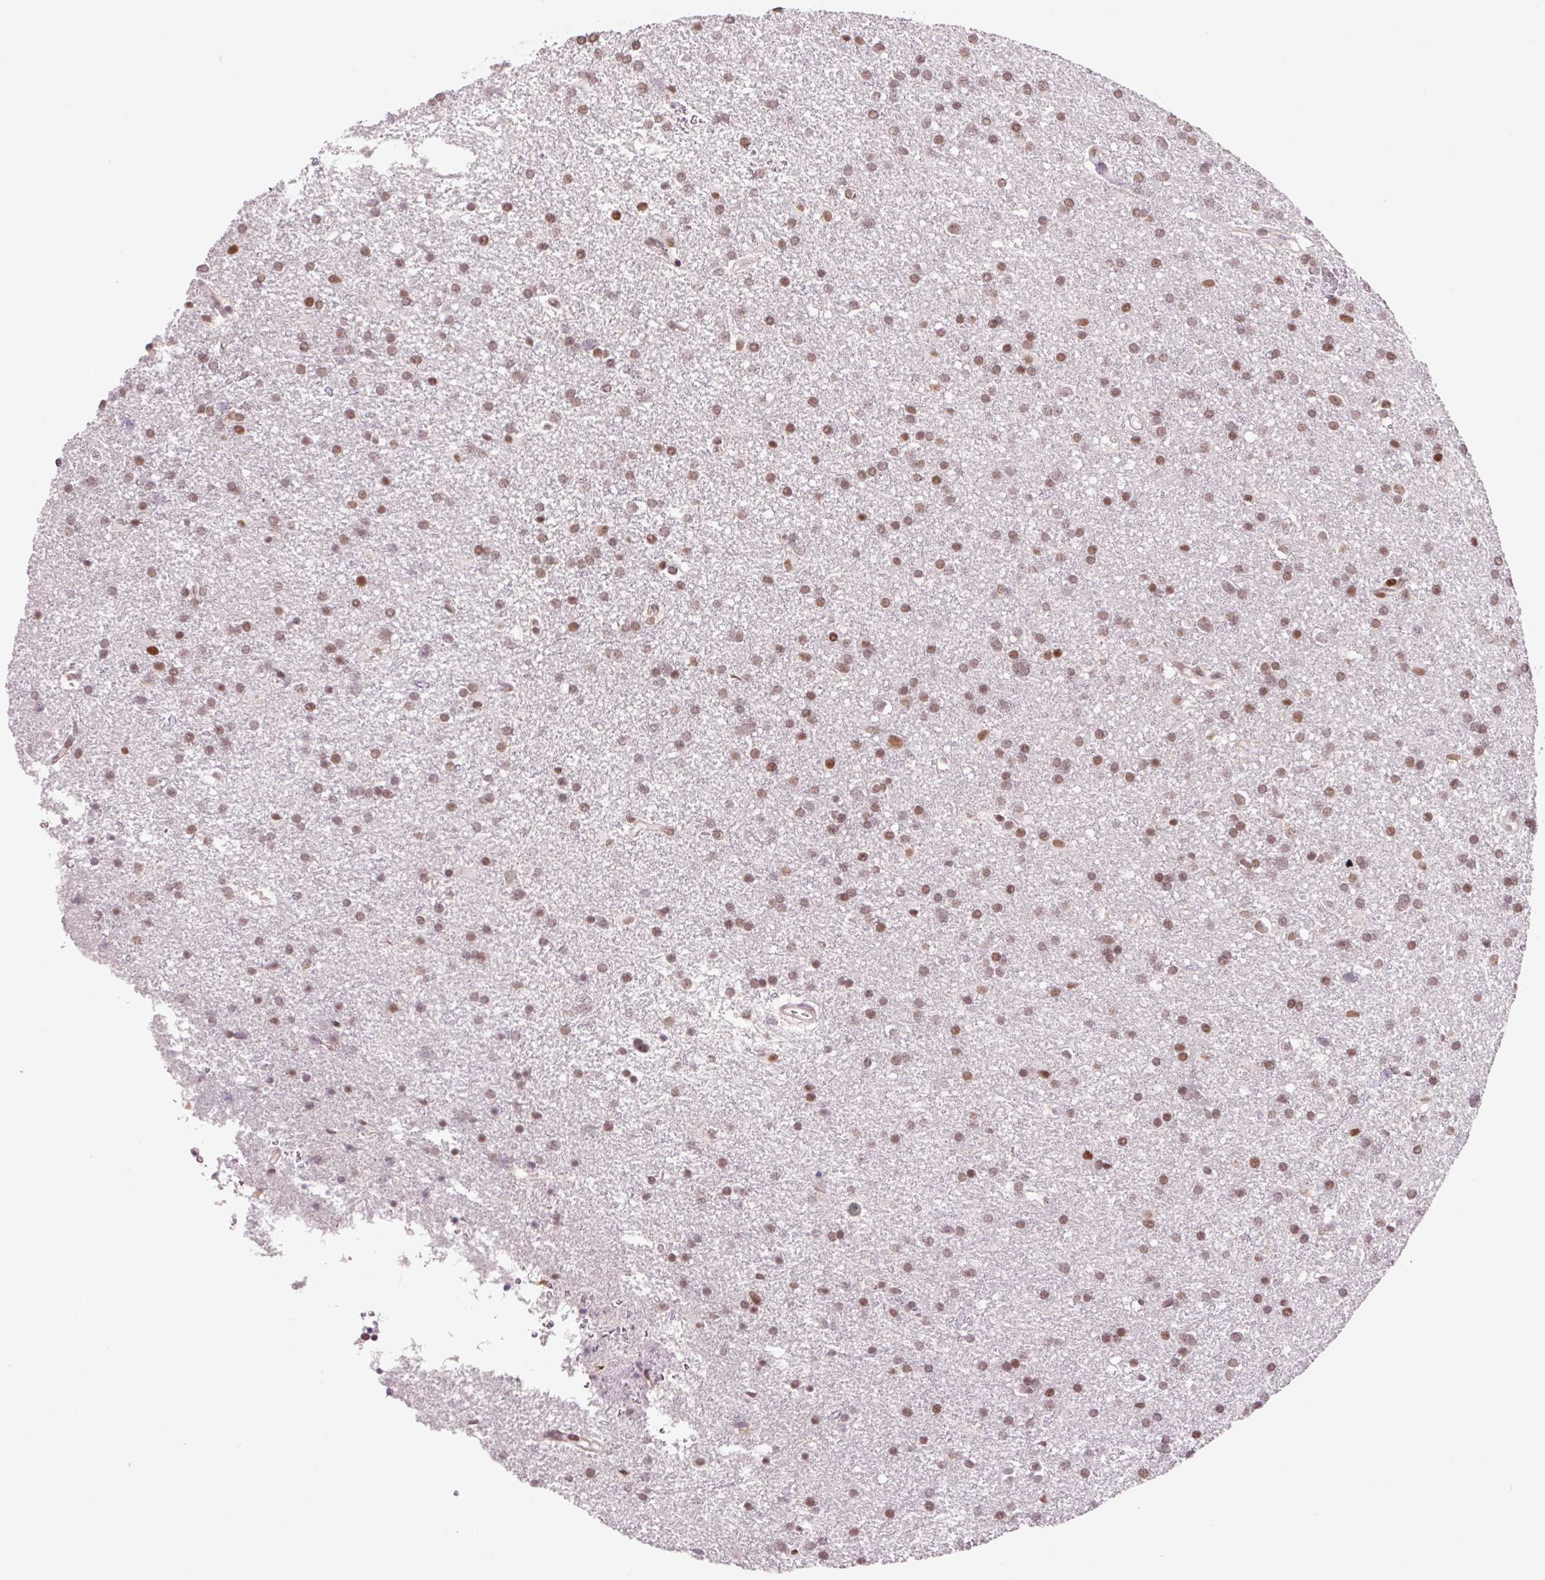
{"staining": {"intensity": "moderate", "quantity": ">75%", "location": "nuclear"}, "tissue": "glioma", "cell_type": "Tumor cells", "image_type": "cancer", "snomed": [{"axis": "morphology", "description": "Glioma, malignant, Low grade"}, {"axis": "topography", "description": "Brain"}], "caption": "Human glioma stained with a protein marker shows moderate staining in tumor cells.", "gene": "CCNL2", "patient": {"sex": "female", "age": 32}}